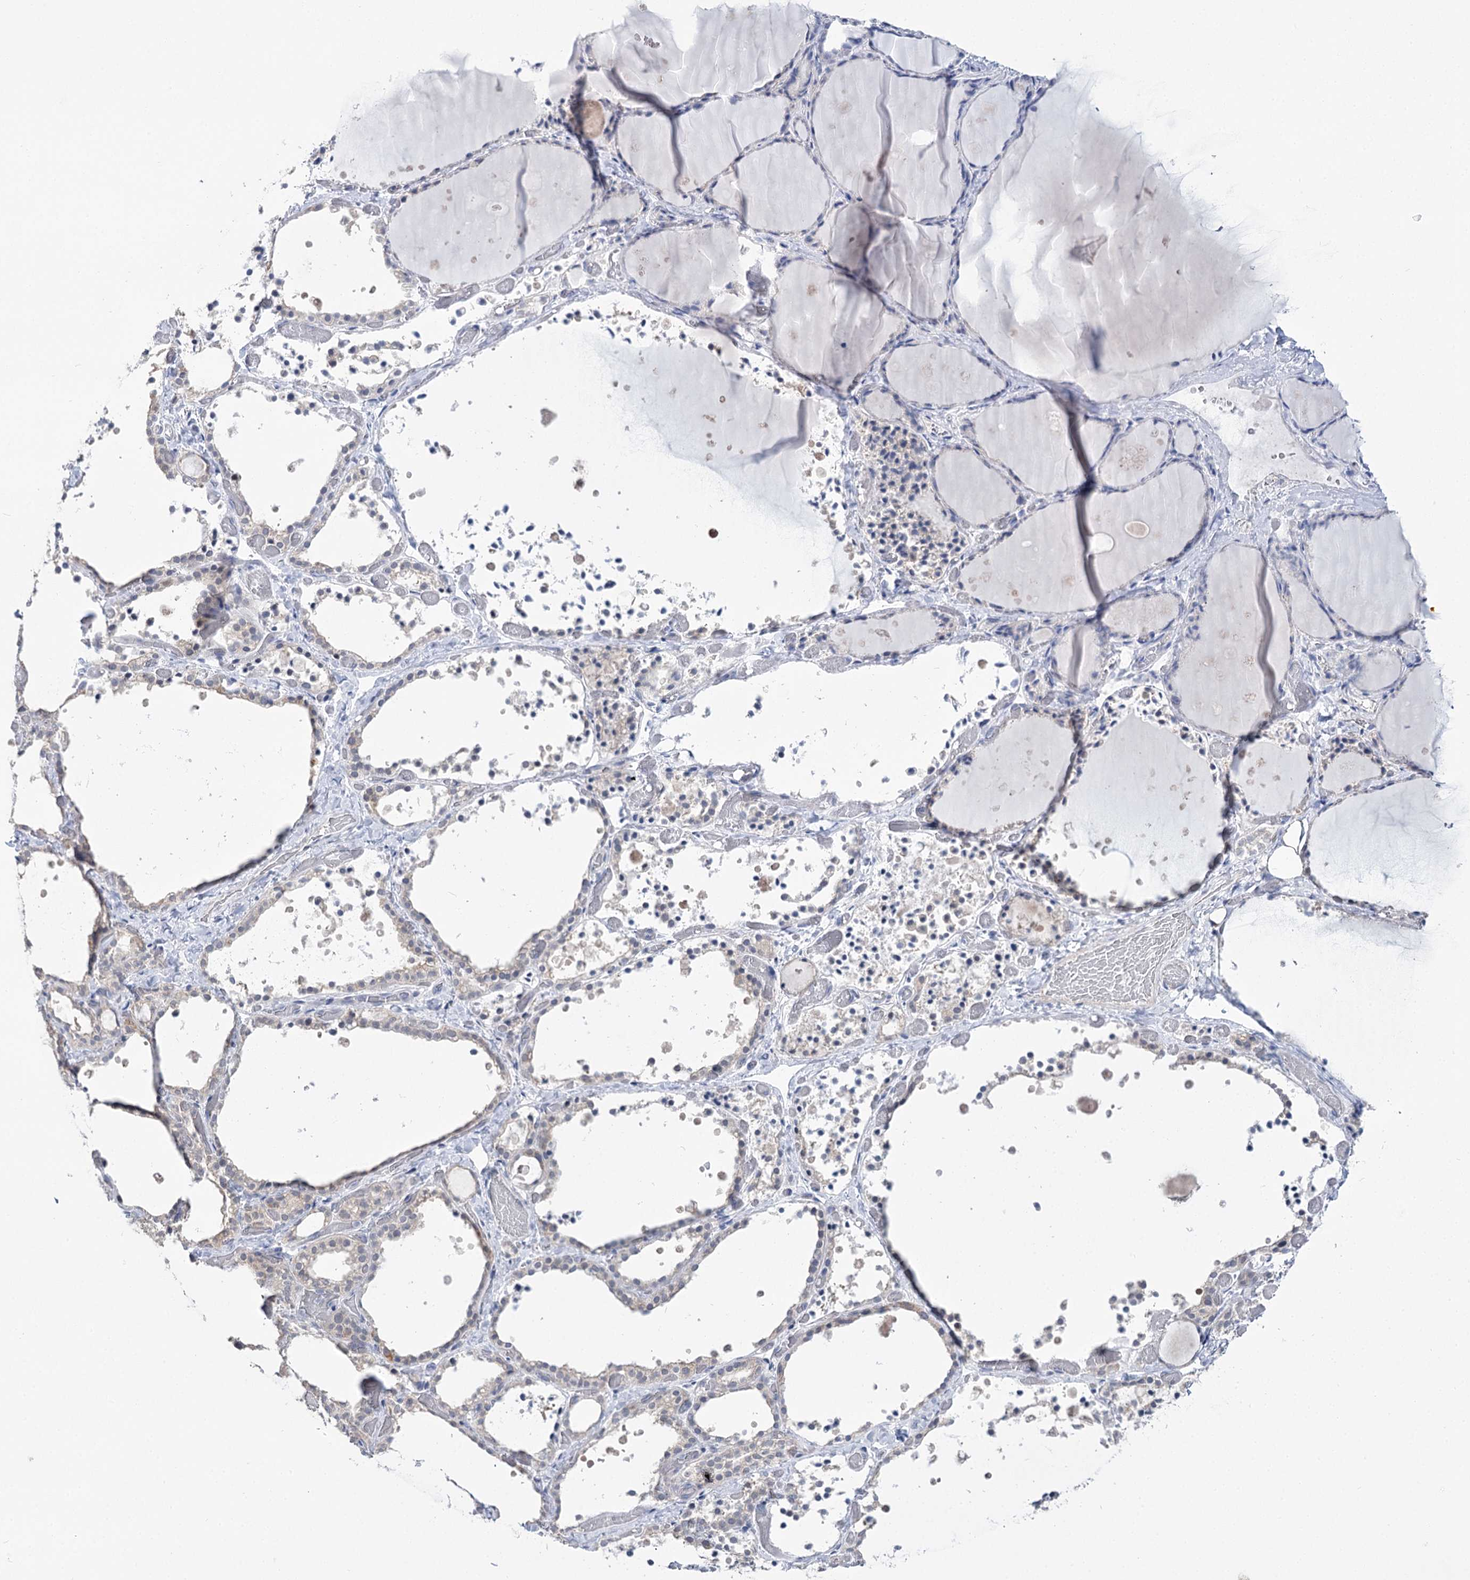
{"staining": {"intensity": "weak", "quantity": "<25%", "location": "cytoplasmic/membranous"}, "tissue": "thyroid gland", "cell_type": "Glandular cells", "image_type": "normal", "snomed": [{"axis": "morphology", "description": "Normal tissue, NOS"}, {"axis": "topography", "description": "Thyroid gland"}], "caption": "Immunohistochemistry image of benign human thyroid gland stained for a protein (brown), which demonstrates no positivity in glandular cells. (DAB (3,3'-diaminobenzidine) immunohistochemistry with hematoxylin counter stain).", "gene": "PHYHIPL", "patient": {"sex": "female", "age": 44}}